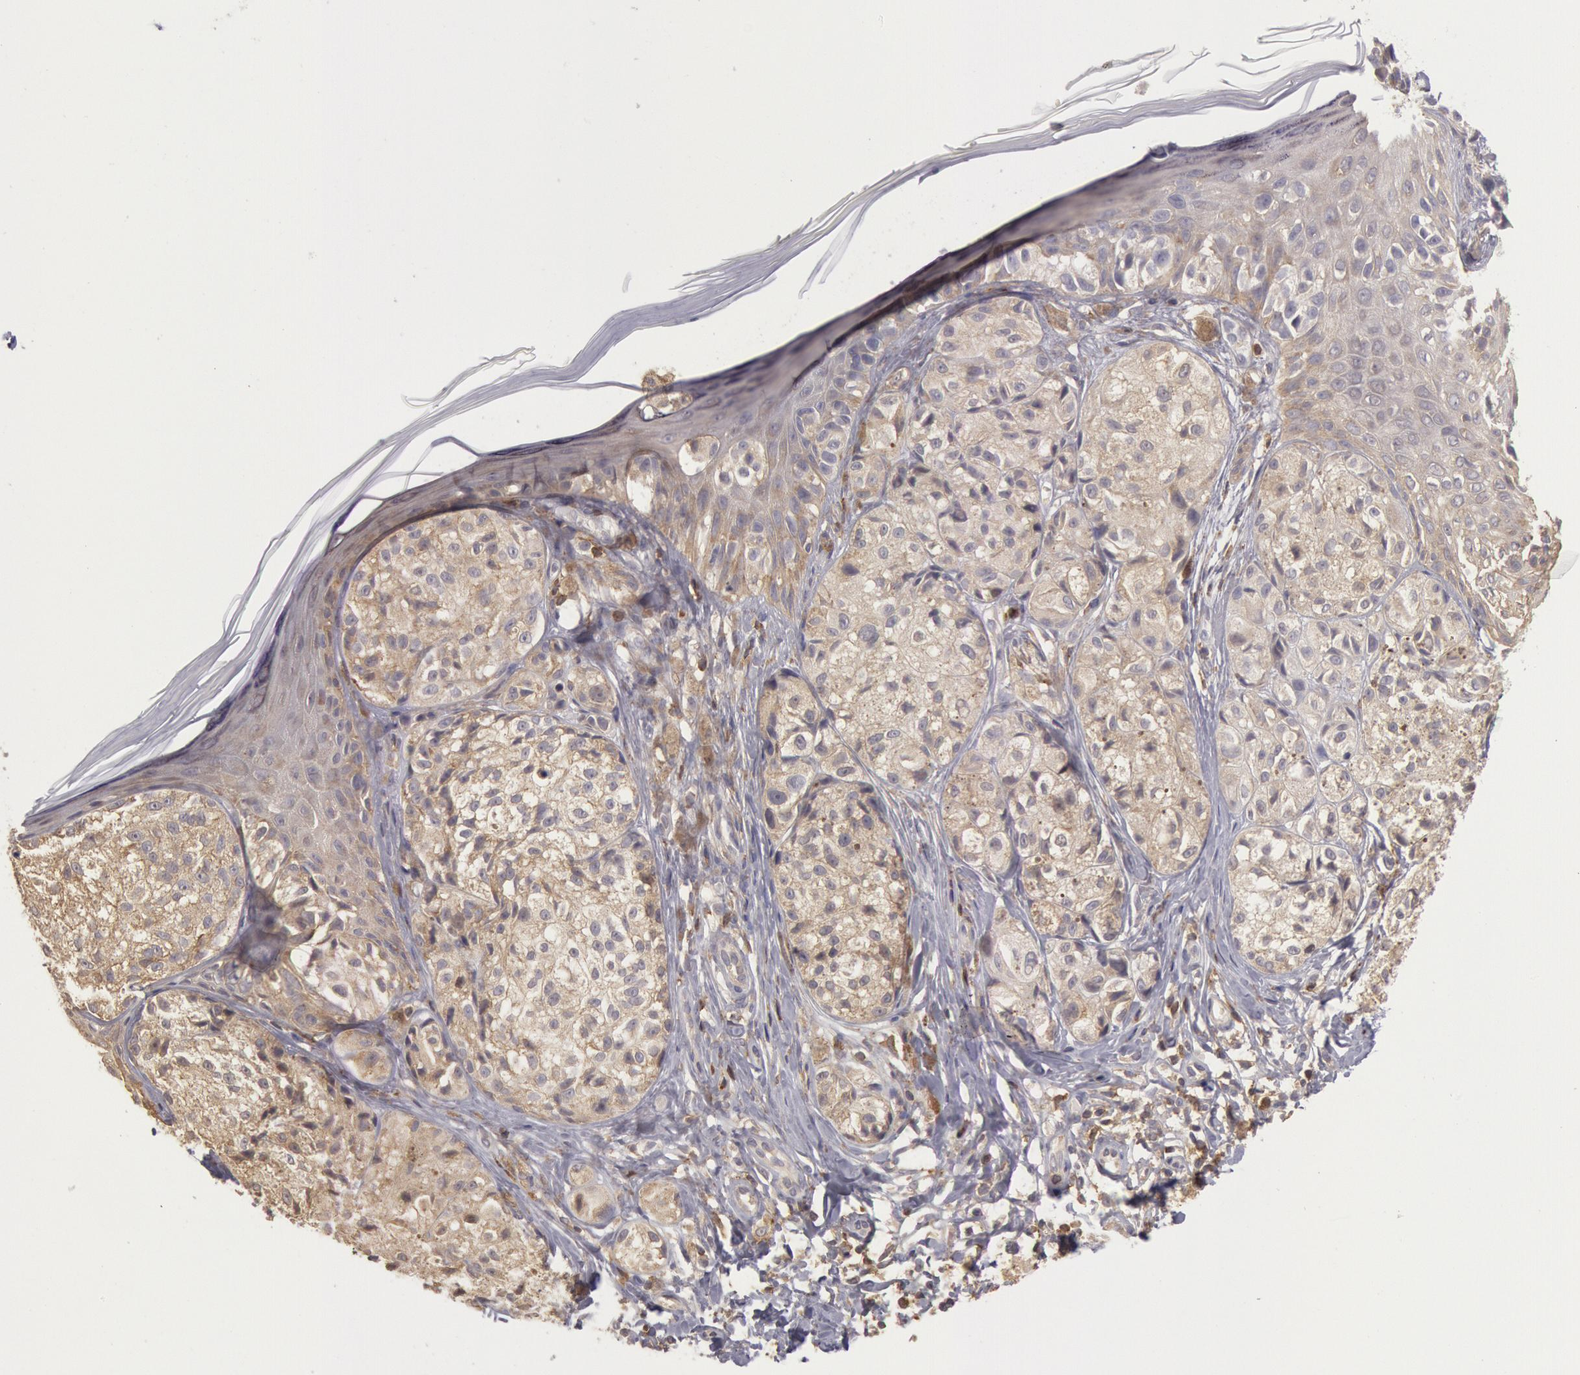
{"staining": {"intensity": "weak", "quantity": ">75%", "location": "cytoplasmic/membranous"}, "tissue": "melanoma", "cell_type": "Tumor cells", "image_type": "cancer", "snomed": [{"axis": "morphology", "description": "Malignant melanoma, NOS"}, {"axis": "topography", "description": "Skin"}], "caption": "This histopathology image displays immunohistochemistry (IHC) staining of human melanoma, with low weak cytoplasmic/membranous expression in about >75% of tumor cells.", "gene": "NMT2", "patient": {"sex": "male", "age": 57}}